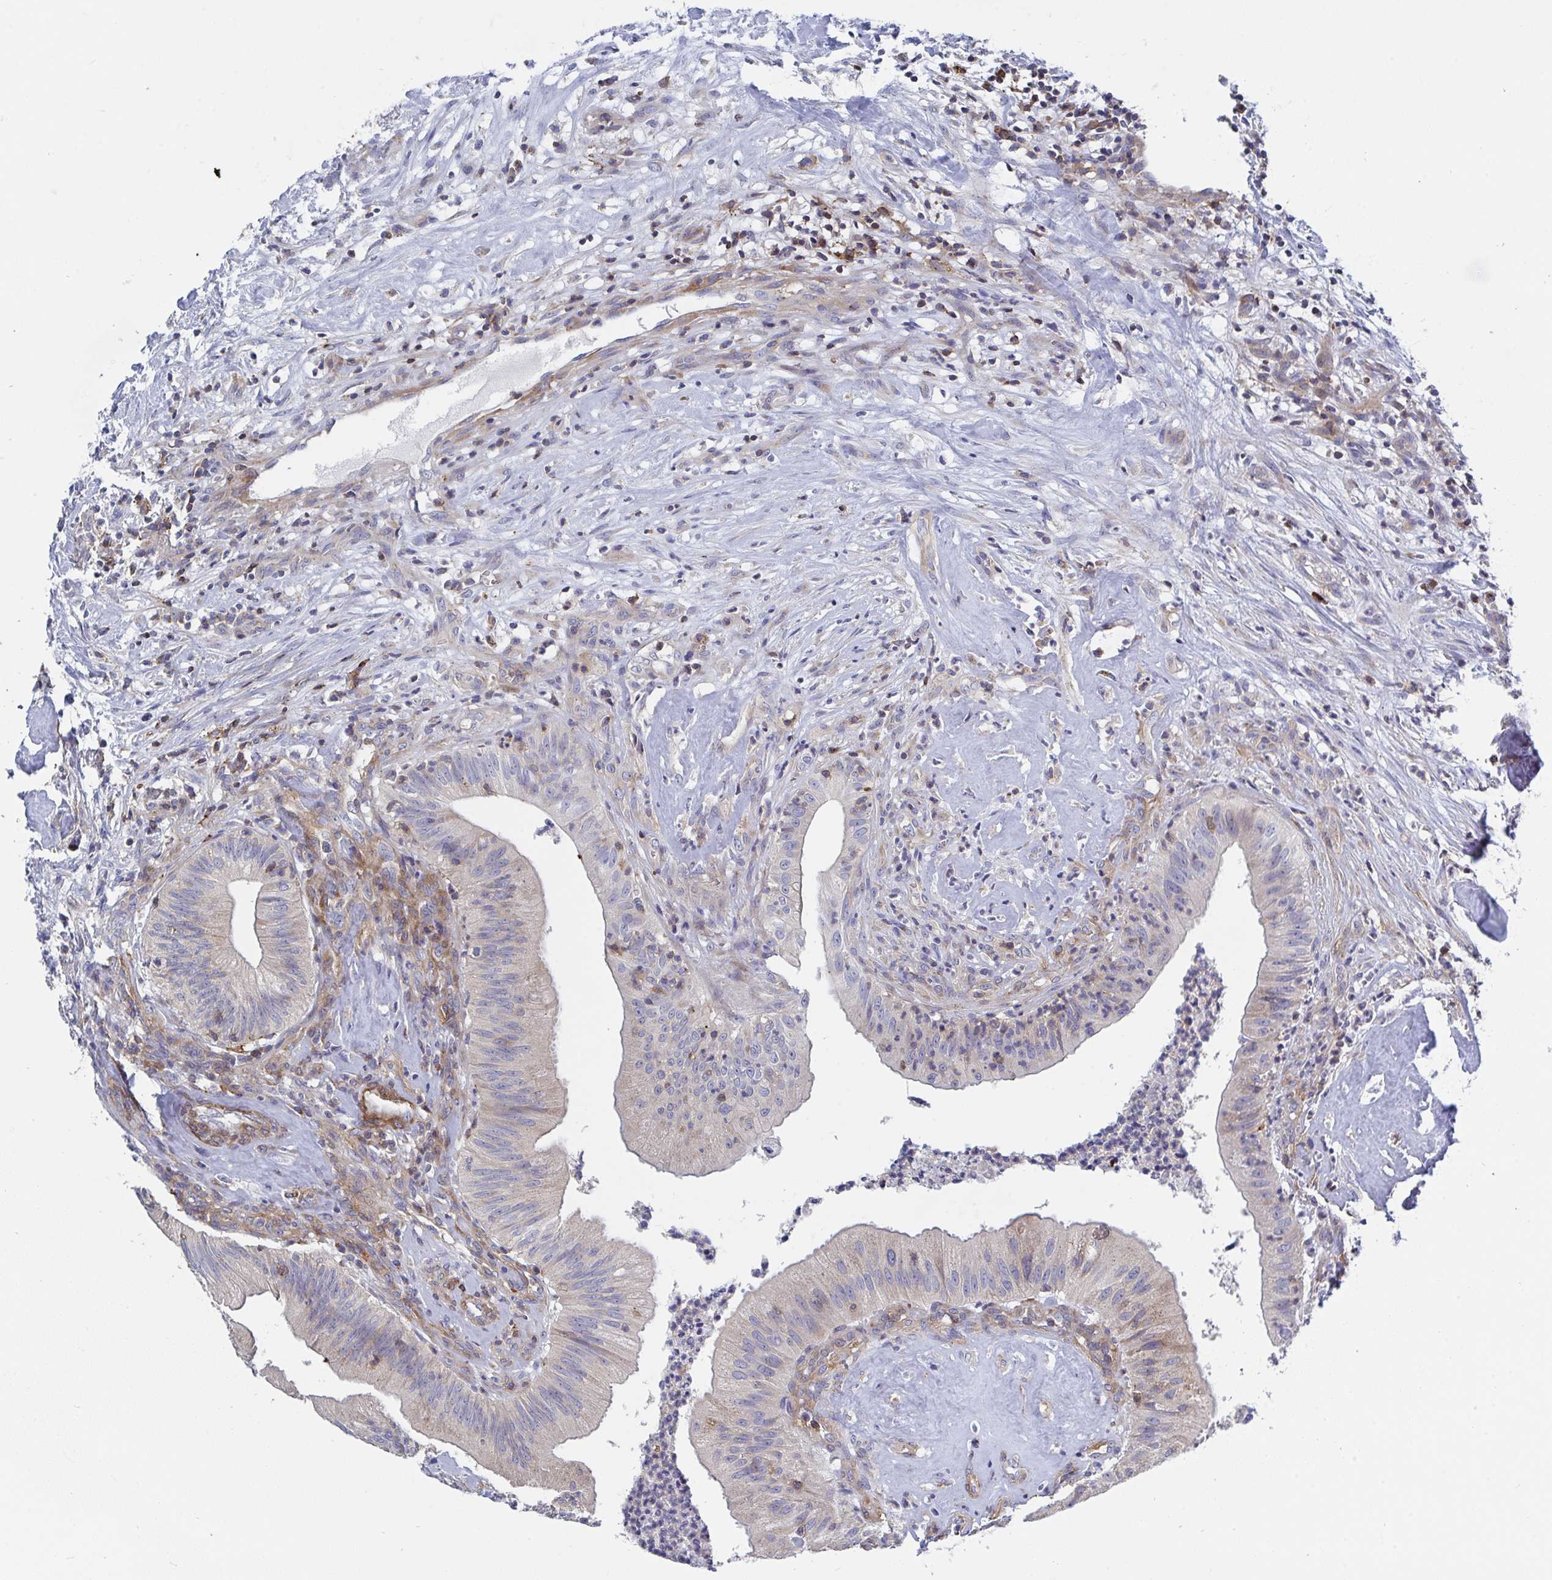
{"staining": {"intensity": "negative", "quantity": "none", "location": "none"}, "tissue": "head and neck cancer", "cell_type": "Tumor cells", "image_type": "cancer", "snomed": [{"axis": "morphology", "description": "Adenocarcinoma, NOS"}, {"axis": "topography", "description": "Head-Neck"}], "caption": "Immunohistochemistry (IHC) histopathology image of neoplastic tissue: human head and neck adenocarcinoma stained with DAB (3,3'-diaminobenzidine) demonstrates no significant protein expression in tumor cells.", "gene": "FRMD3", "patient": {"sex": "male", "age": 44}}